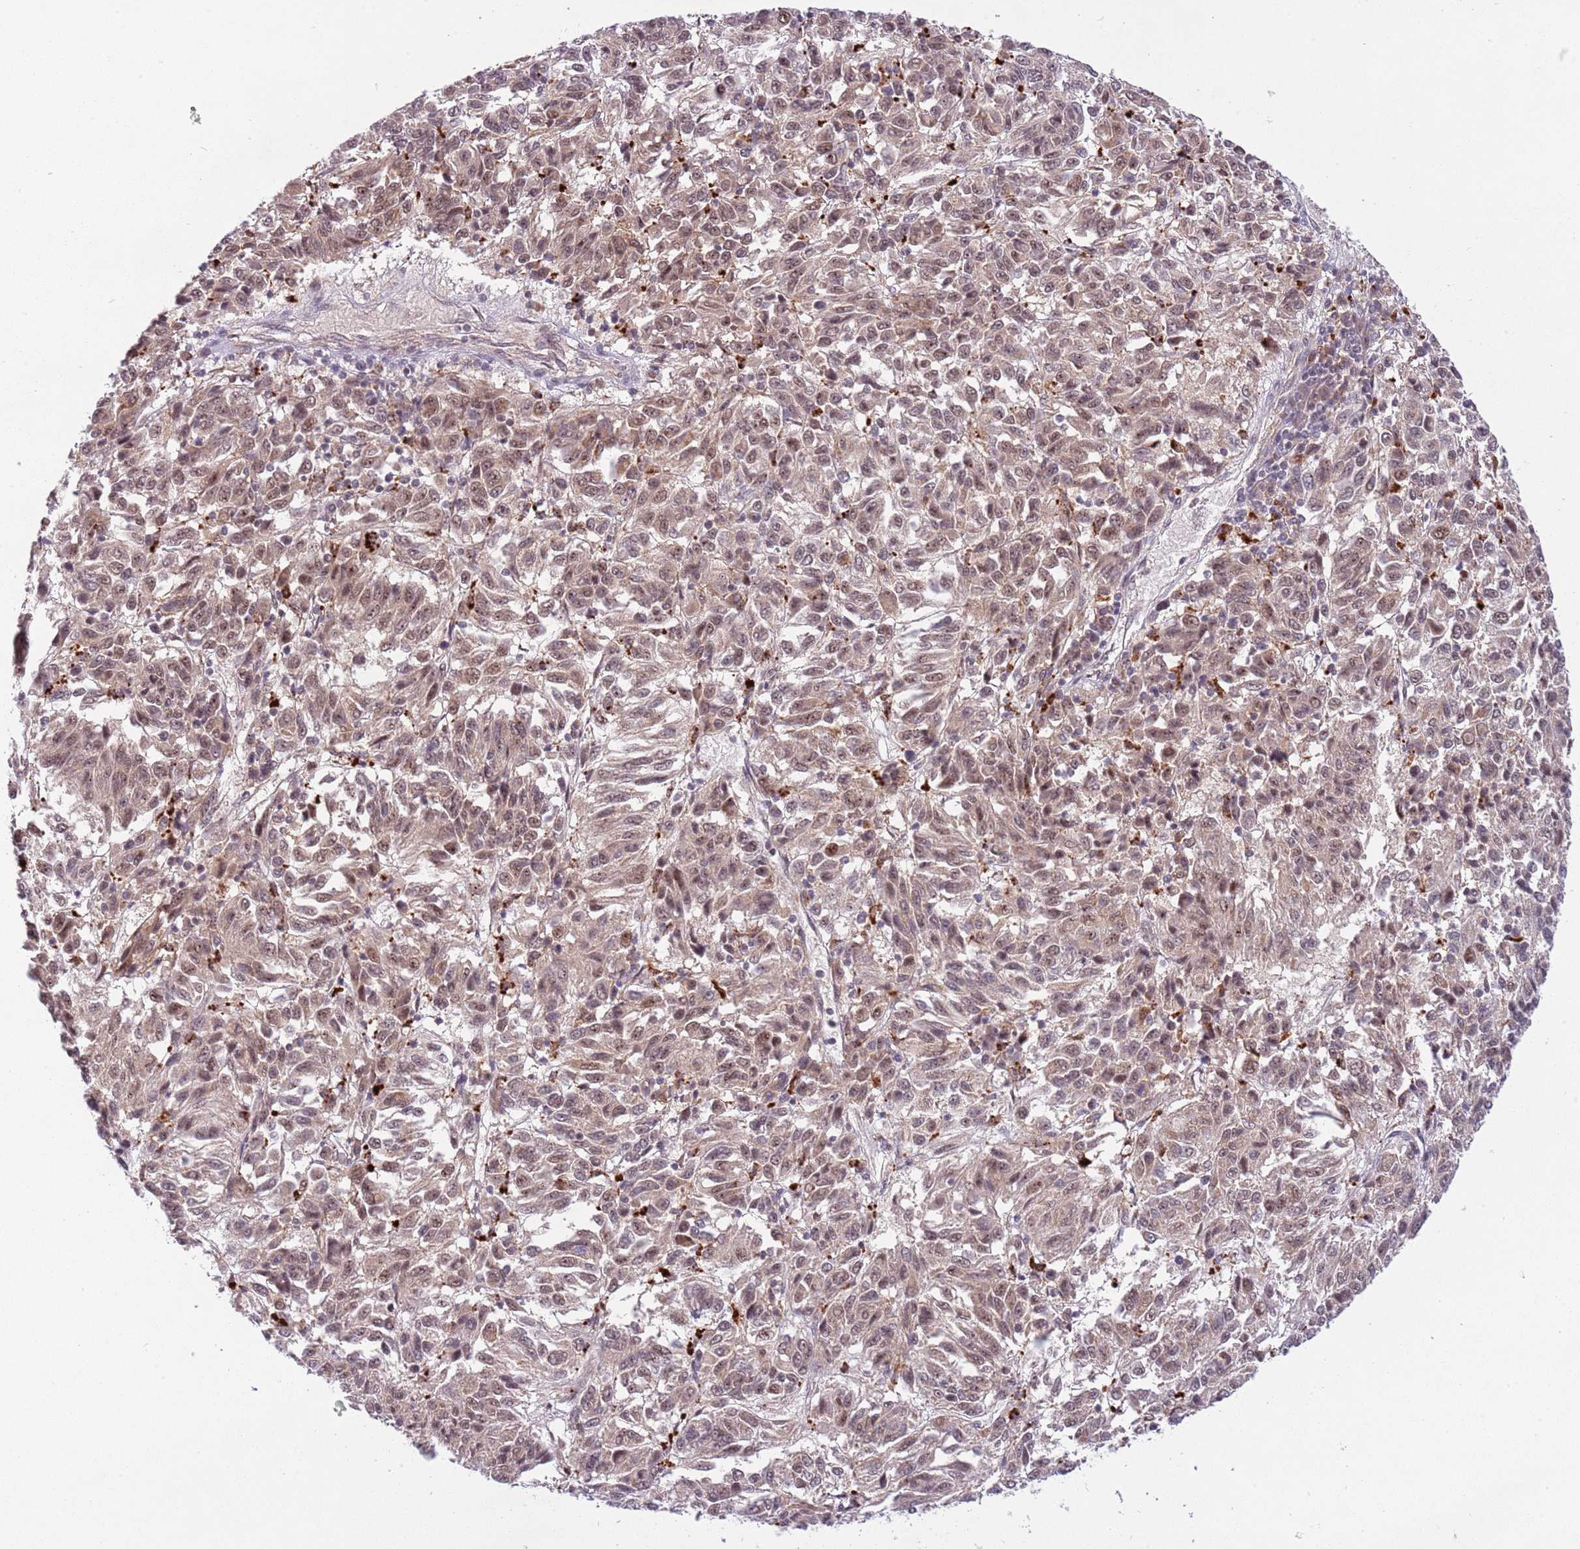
{"staining": {"intensity": "weak", "quantity": ">75%", "location": "cytoplasmic/membranous,nuclear"}, "tissue": "melanoma", "cell_type": "Tumor cells", "image_type": "cancer", "snomed": [{"axis": "morphology", "description": "Malignant melanoma, Metastatic site"}, {"axis": "topography", "description": "Lung"}], "caption": "High-magnification brightfield microscopy of malignant melanoma (metastatic site) stained with DAB (3,3'-diaminobenzidine) (brown) and counterstained with hematoxylin (blue). tumor cells exhibit weak cytoplasmic/membranous and nuclear positivity is seen in approximately>75% of cells.", "gene": "TRIM27", "patient": {"sex": "male", "age": 64}}